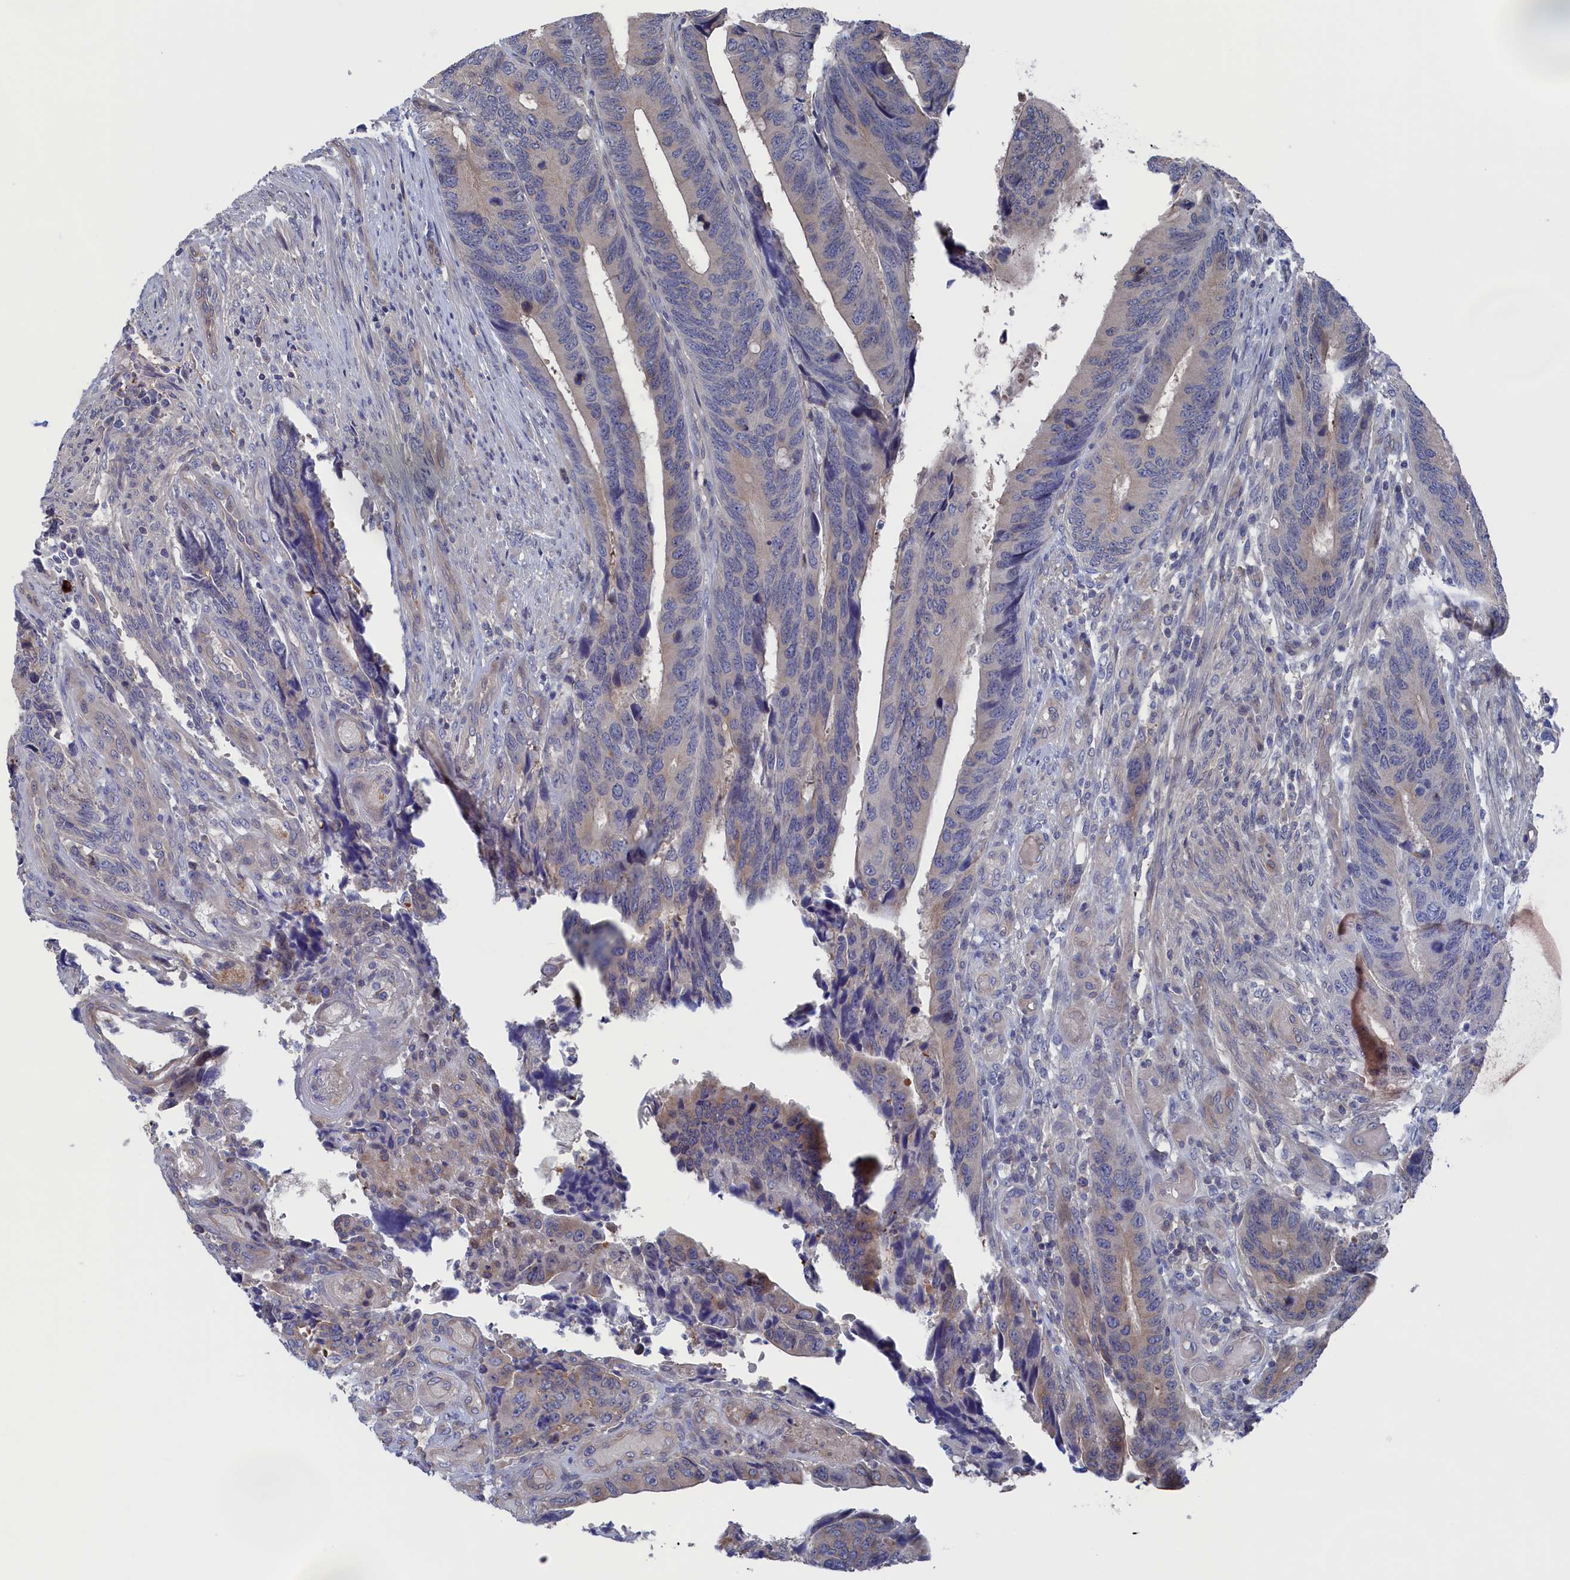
{"staining": {"intensity": "weak", "quantity": "<25%", "location": "cytoplasmic/membranous"}, "tissue": "colorectal cancer", "cell_type": "Tumor cells", "image_type": "cancer", "snomed": [{"axis": "morphology", "description": "Adenocarcinoma, NOS"}, {"axis": "topography", "description": "Colon"}], "caption": "This is an immunohistochemistry (IHC) micrograph of human colorectal adenocarcinoma. There is no positivity in tumor cells.", "gene": "NUTF2", "patient": {"sex": "male", "age": 87}}